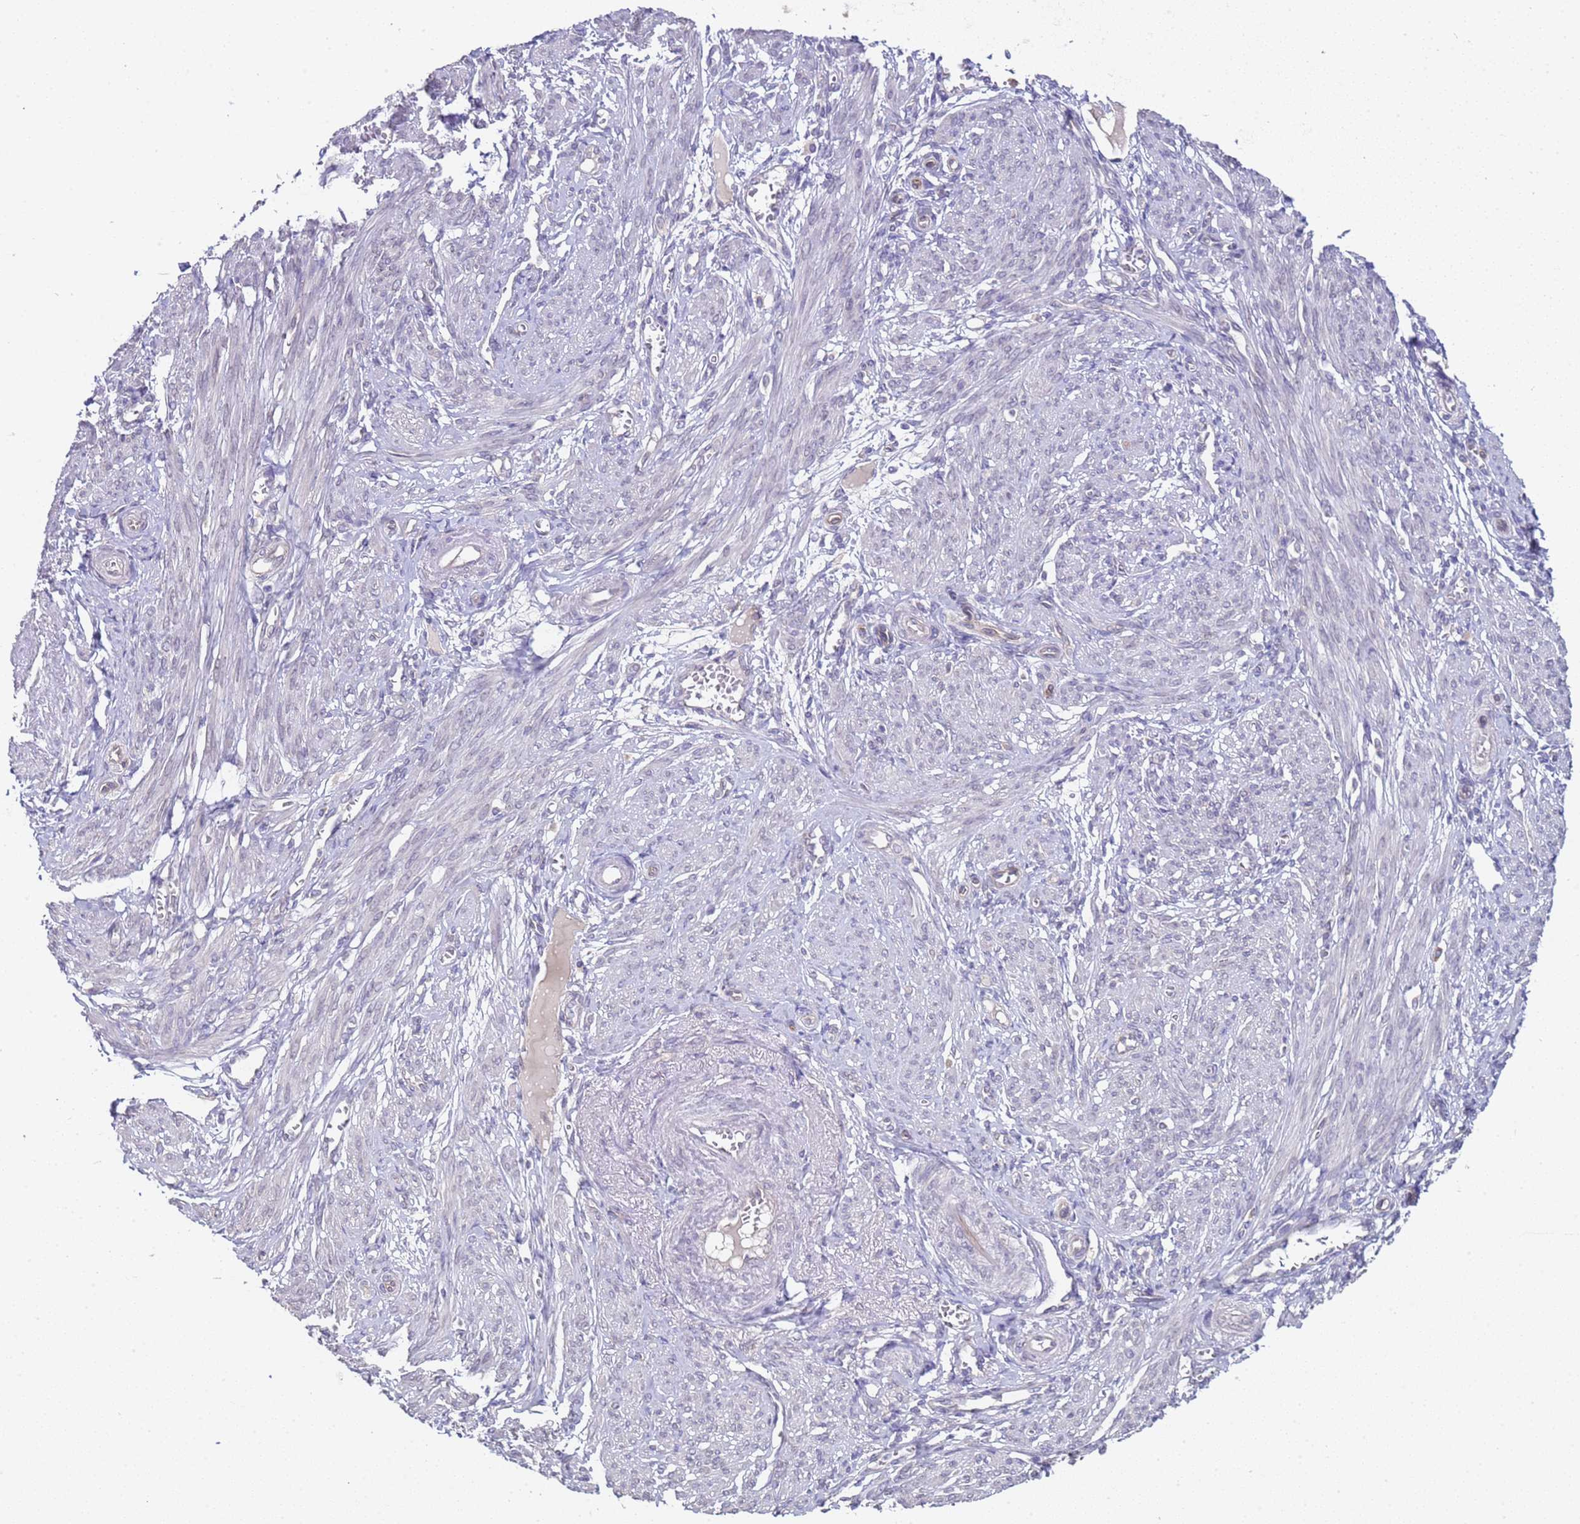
{"staining": {"intensity": "negative", "quantity": "none", "location": "none"}, "tissue": "smooth muscle", "cell_type": "Smooth muscle cells", "image_type": "normal", "snomed": [{"axis": "morphology", "description": "Normal tissue, NOS"}, {"axis": "topography", "description": "Smooth muscle"}], "caption": "DAB immunohistochemical staining of normal smooth muscle displays no significant staining in smooth muscle cells.", "gene": "TRMT10A", "patient": {"sex": "female", "age": 39}}